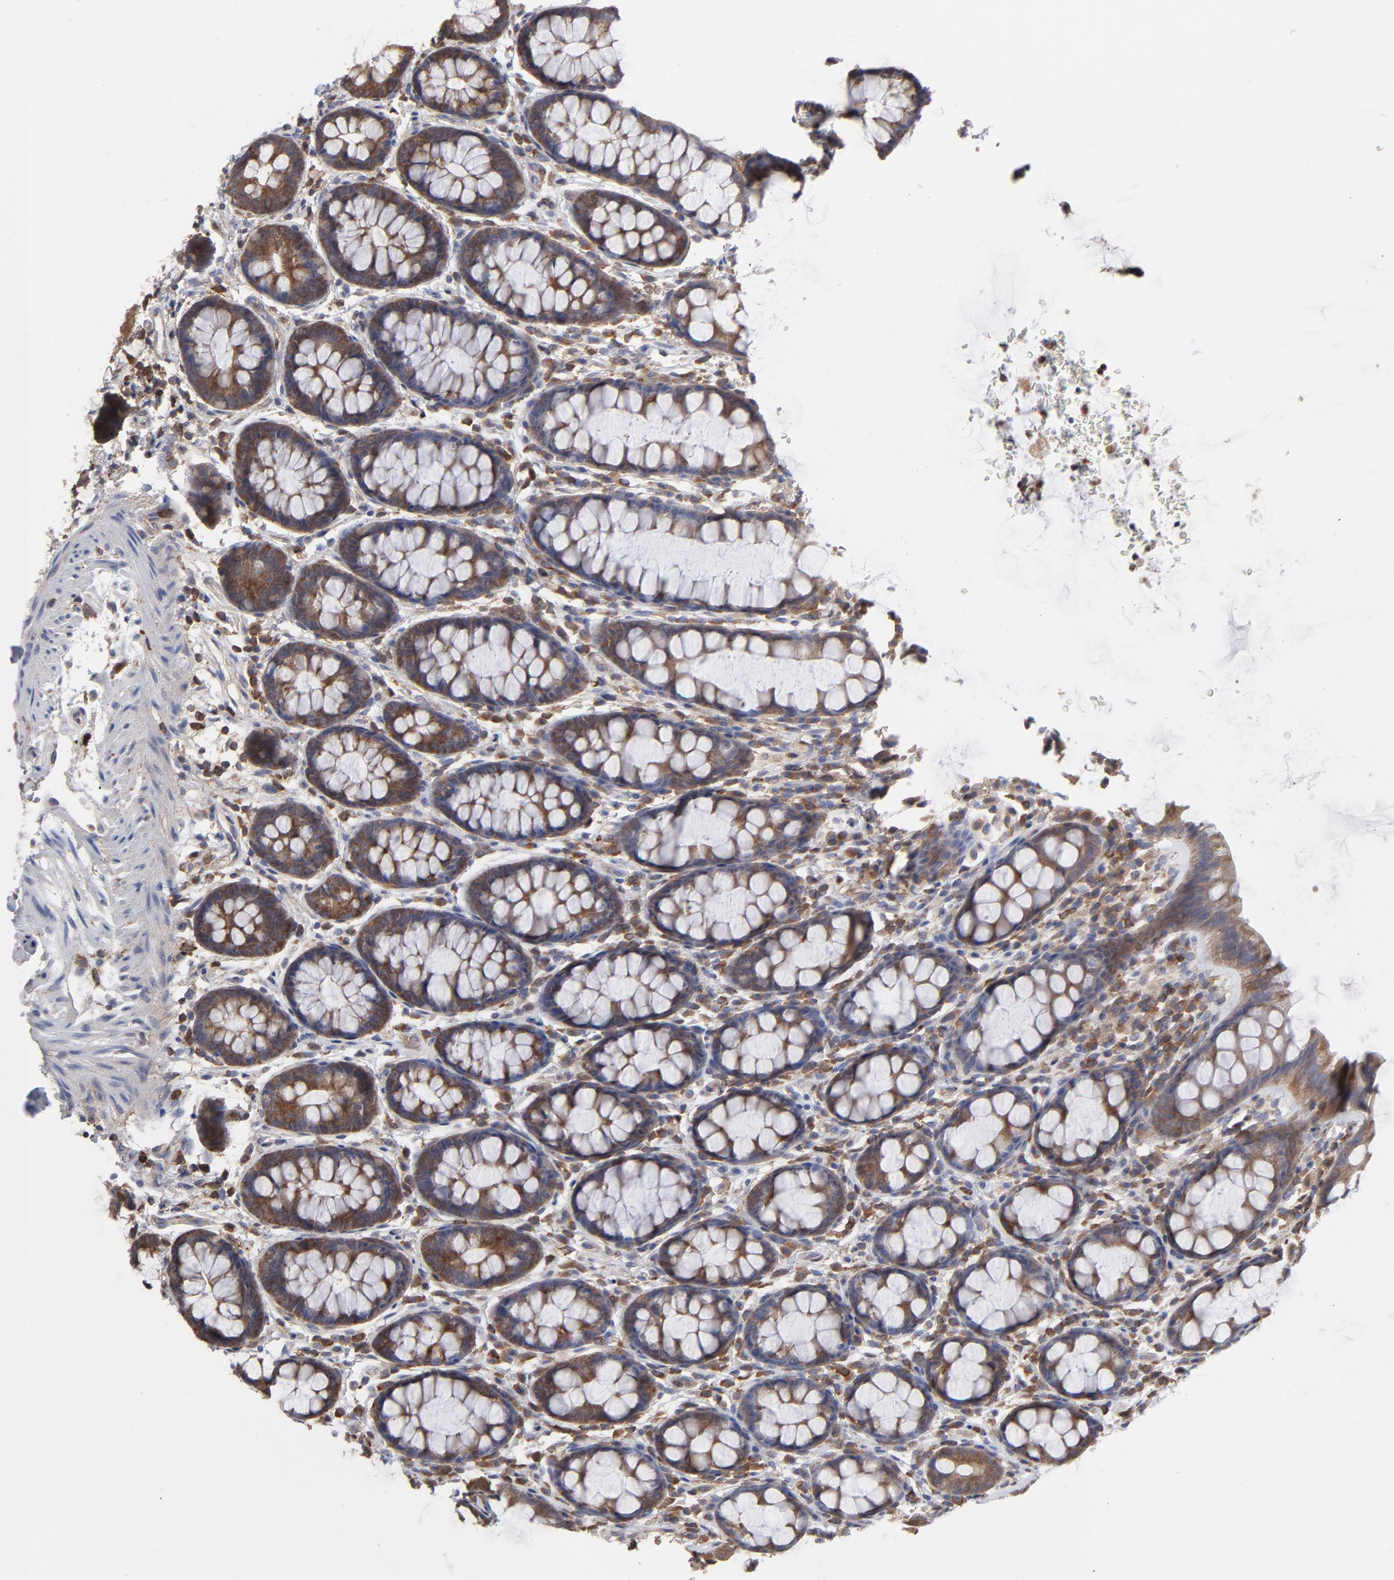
{"staining": {"intensity": "weak", "quantity": ">75%", "location": "cytoplasmic/membranous"}, "tissue": "rectum", "cell_type": "Glandular cells", "image_type": "normal", "snomed": [{"axis": "morphology", "description": "Normal tissue, NOS"}, {"axis": "topography", "description": "Rectum"}], "caption": "Glandular cells demonstrate weak cytoplasmic/membranous positivity in about >75% of cells in normal rectum. The protein of interest is stained brown, and the nuclei are stained in blue (DAB (3,3'-diaminobenzidine) IHC with brightfield microscopy, high magnification).", "gene": "MAP2K1", "patient": {"sex": "male", "age": 92}}